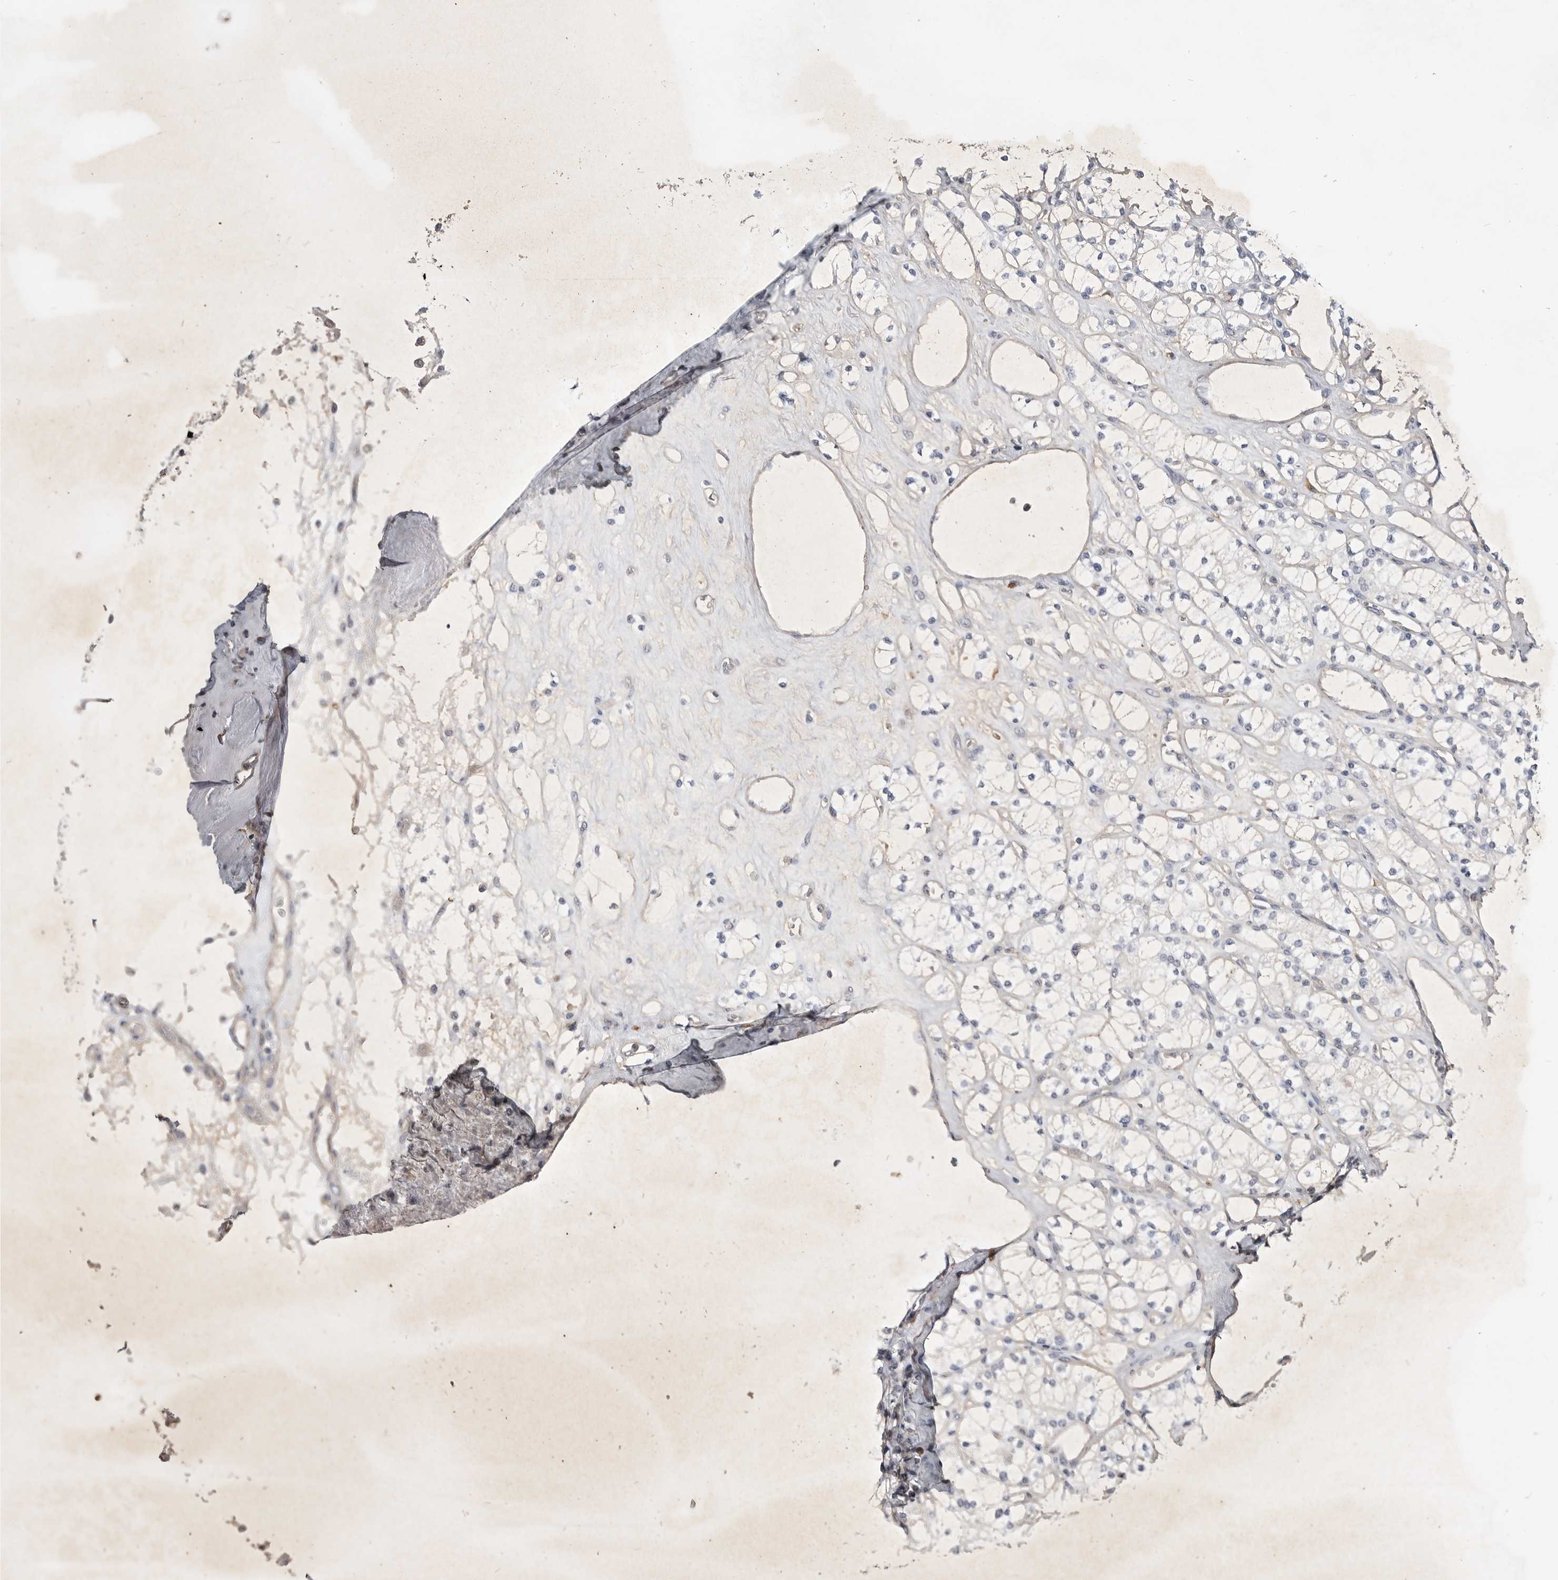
{"staining": {"intensity": "negative", "quantity": "none", "location": "none"}, "tissue": "renal cancer", "cell_type": "Tumor cells", "image_type": "cancer", "snomed": [{"axis": "morphology", "description": "Adenocarcinoma, NOS"}, {"axis": "topography", "description": "Kidney"}], "caption": "This micrograph is of renal cancer (adenocarcinoma) stained with immunohistochemistry to label a protein in brown with the nuclei are counter-stained blue. There is no staining in tumor cells.", "gene": "ITGAD", "patient": {"sex": "male", "age": 77}}